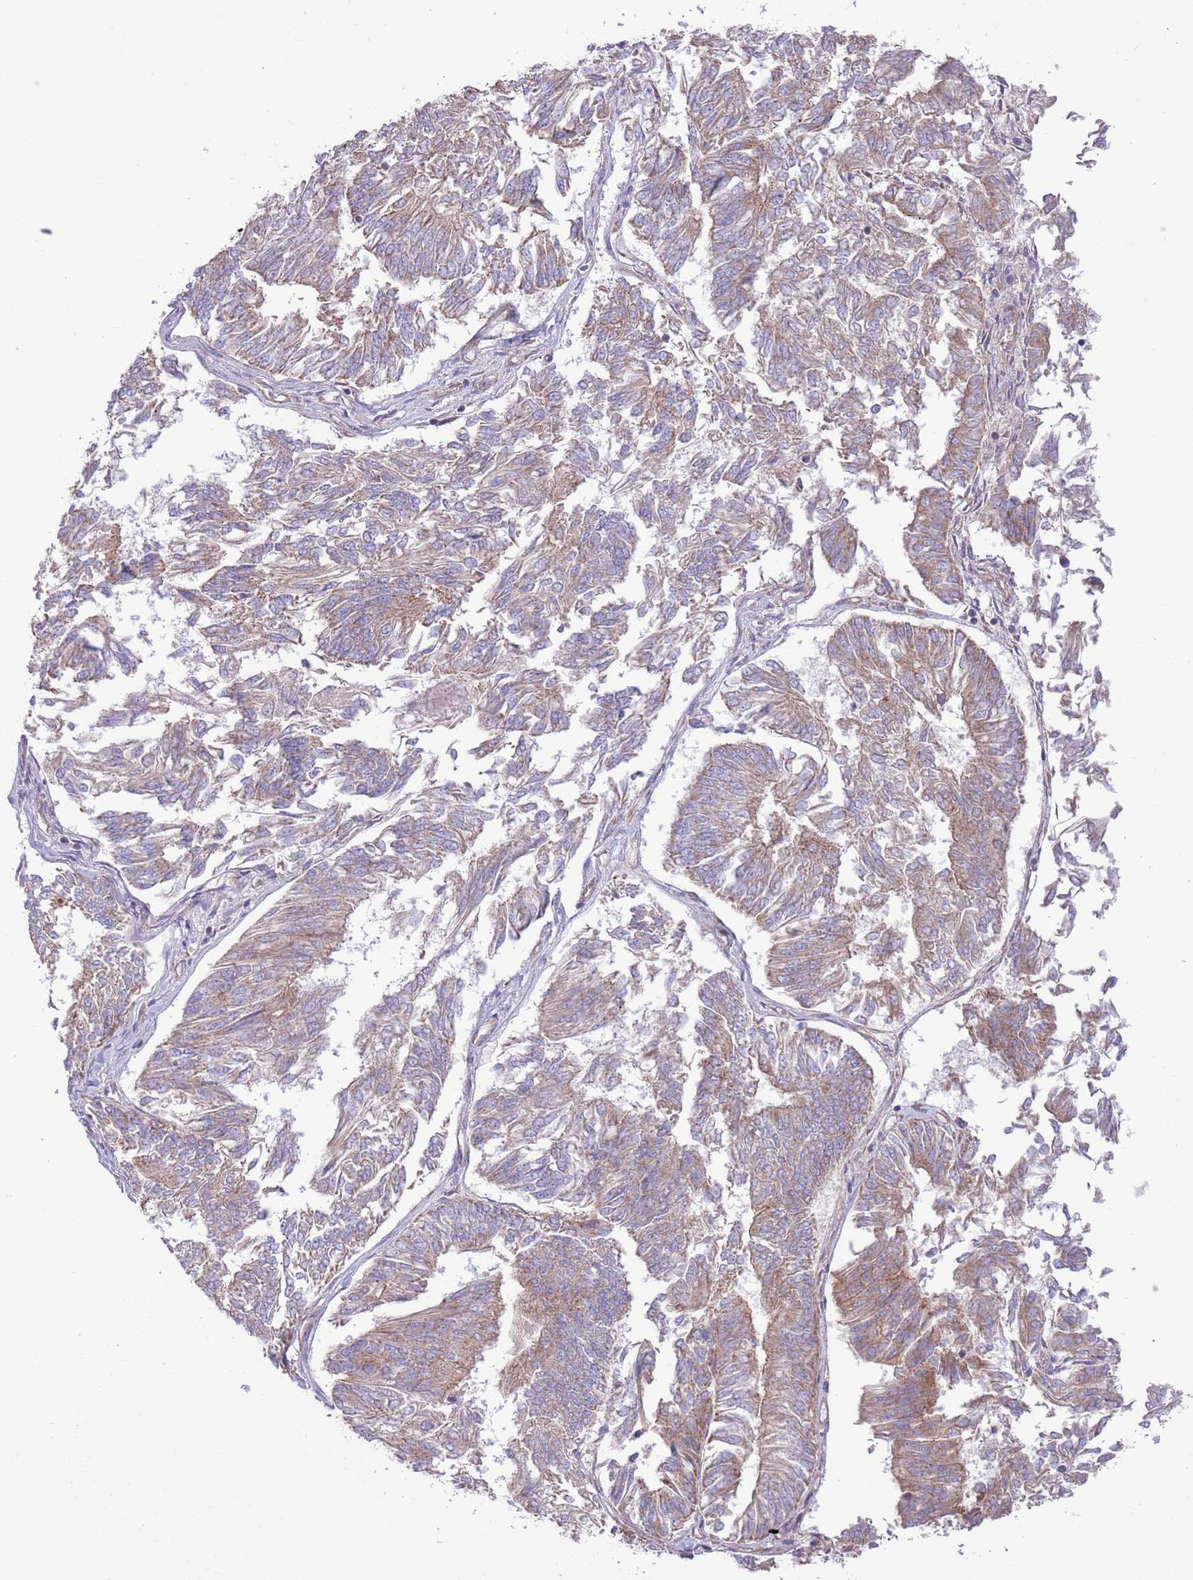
{"staining": {"intensity": "weak", "quantity": "25%-75%", "location": "cytoplasmic/membranous"}, "tissue": "endometrial cancer", "cell_type": "Tumor cells", "image_type": "cancer", "snomed": [{"axis": "morphology", "description": "Adenocarcinoma, NOS"}, {"axis": "topography", "description": "Endometrium"}], "caption": "Brown immunohistochemical staining in human endometrial cancer (adenocarcinoma) displays weak cytoplasmic/membranous positivity in about 25%-75% of tumor cells.", "gene": "TOMM5", "patient": {"sex": "female", "age": 58}}